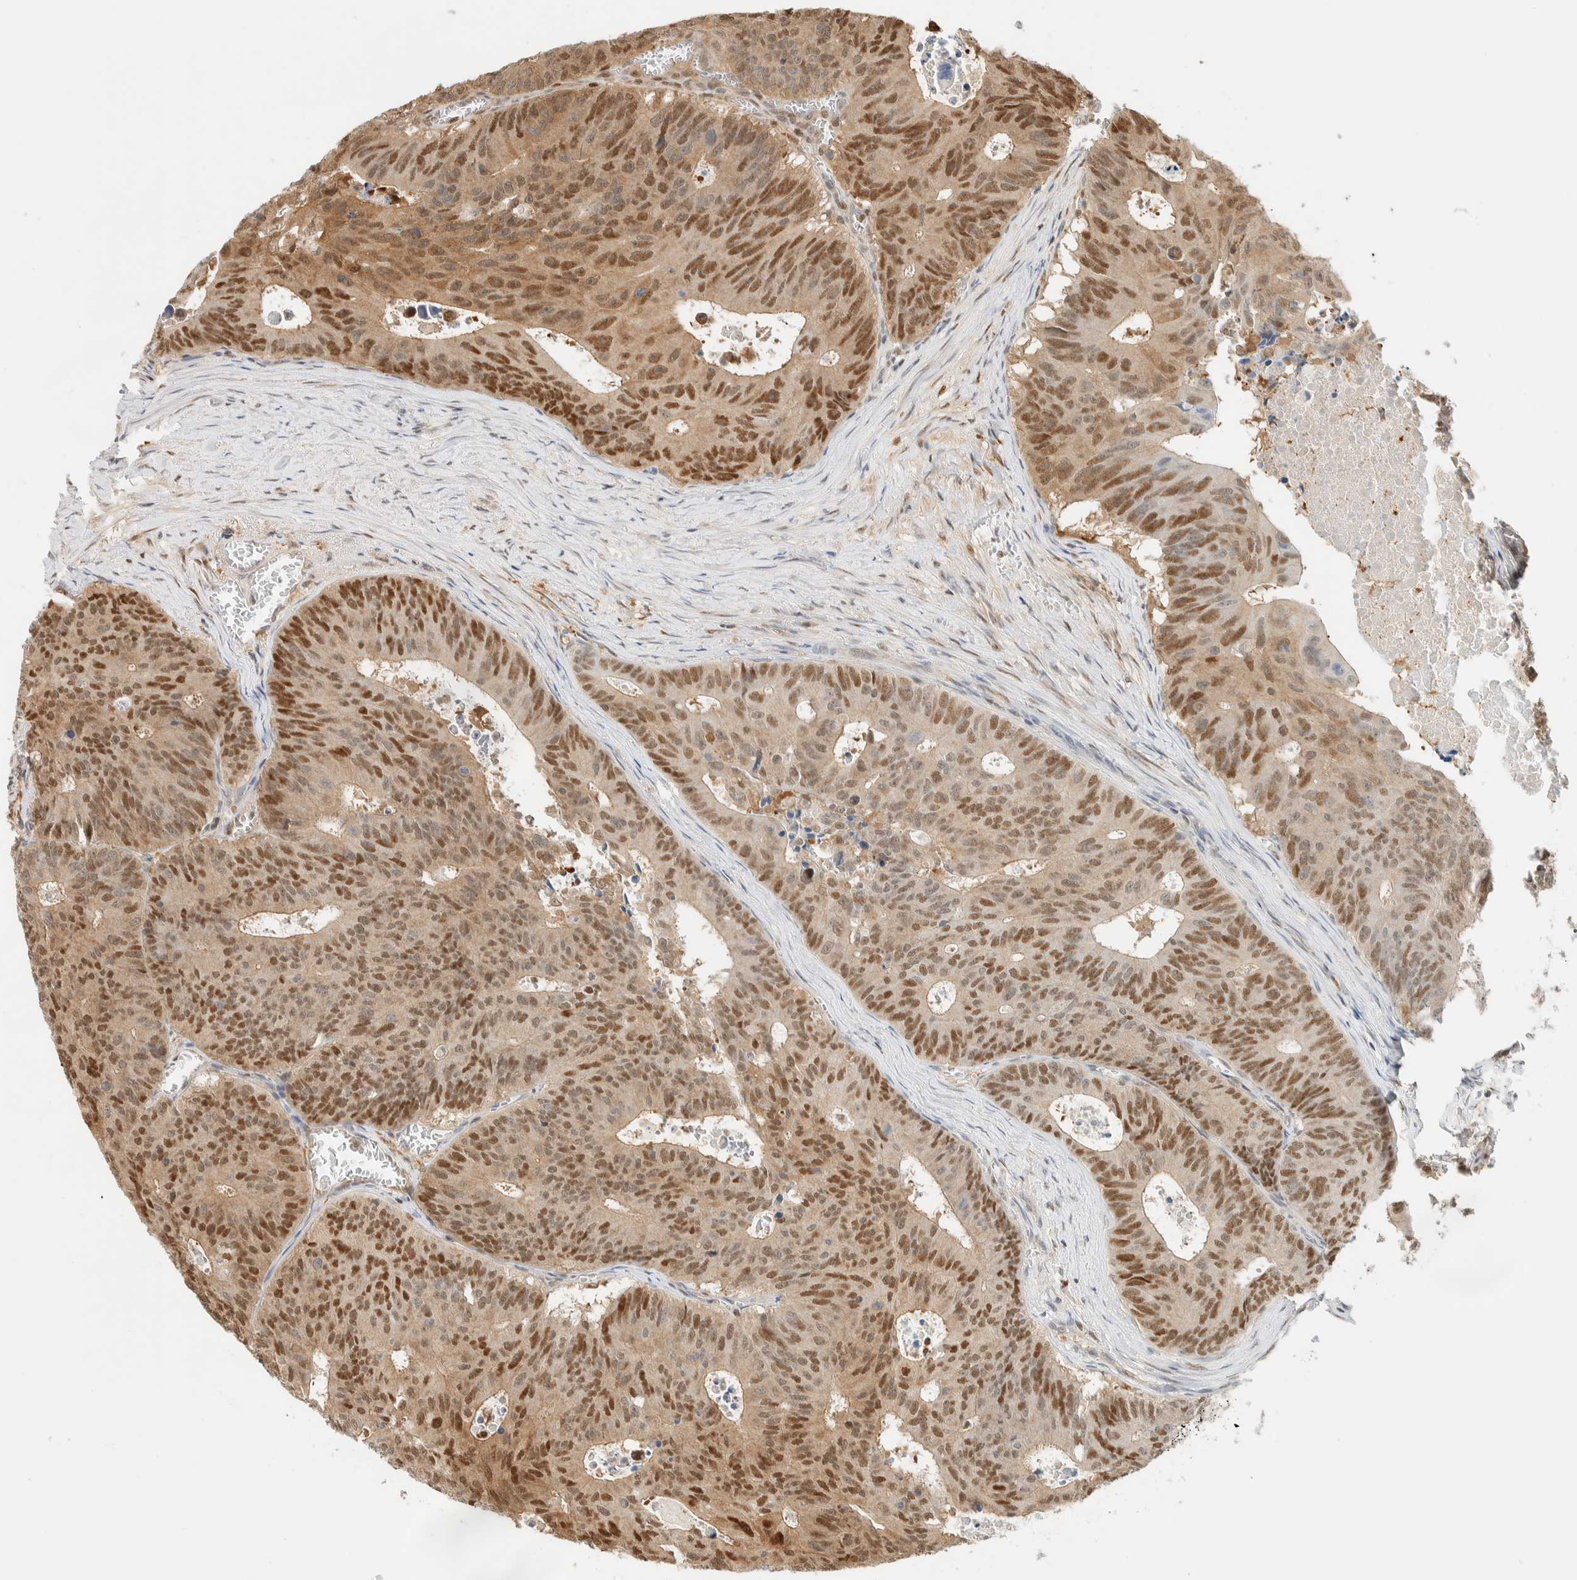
{"staining": {"intensity": "strong", "quantity": ">75%", "location": "cytoplasmic/membranous,nuclear"}, "tissue": "colorectal cancer", "cell_type": "Tumor cells", "image_type": "cancer", "snomed": [{"axis": "morphology", "description": "Adenocarcinoma, NOS"}, {"axis": "topography", "description": "Colon"}], "caption": "The immunohistochemical stain labels strong cytoplasmic/membranous and nuclear expression in tumor cells of colorectal adenocarcinoma tissue.", "gene": "ZBTB37", "patient": {"sex": "male", "age": 87}}